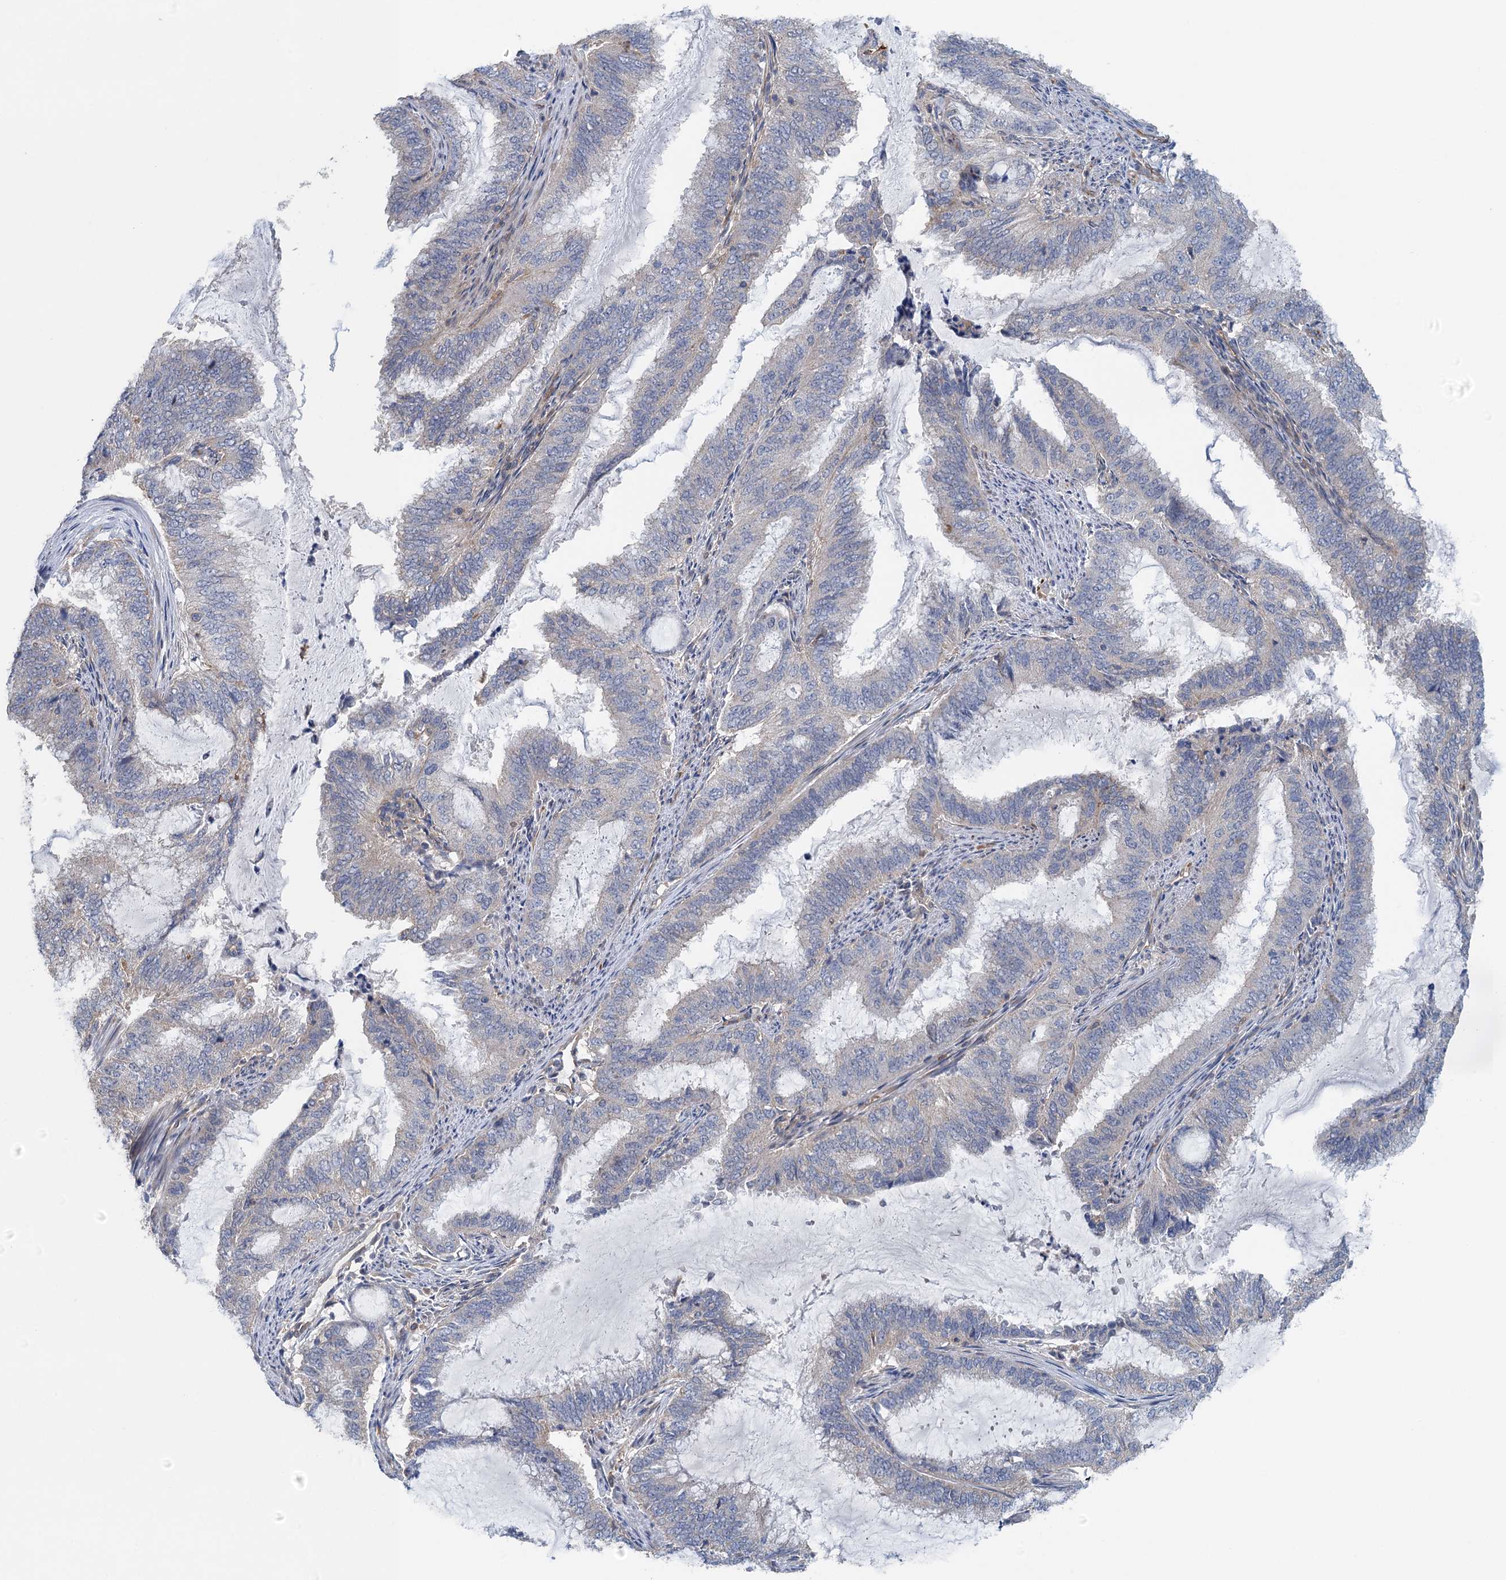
{"staining": {"intensity": "negative", "quantity": "none", "location": "none"}, "tissue": "endometrial cancer", "cell_type": "Tumor cells", "image_type": "cancer", "snomed": [{"axis": "morphology", "description": "Adenocarcinoma, NOS"}, {"axis": "topography", "description": "Endometrium"}], "caption": "Immunohistochemical staining of endometrial cancer (adenocarcinoma) reveals no significant expression in tumor cells. (DAB (3,3'-diaminobenzidine) immunohistochemistry visualized using brightfield microscopy, high magnification).", "gene": "RSAD2", "patient": {"sex": "female", "age": 51}}